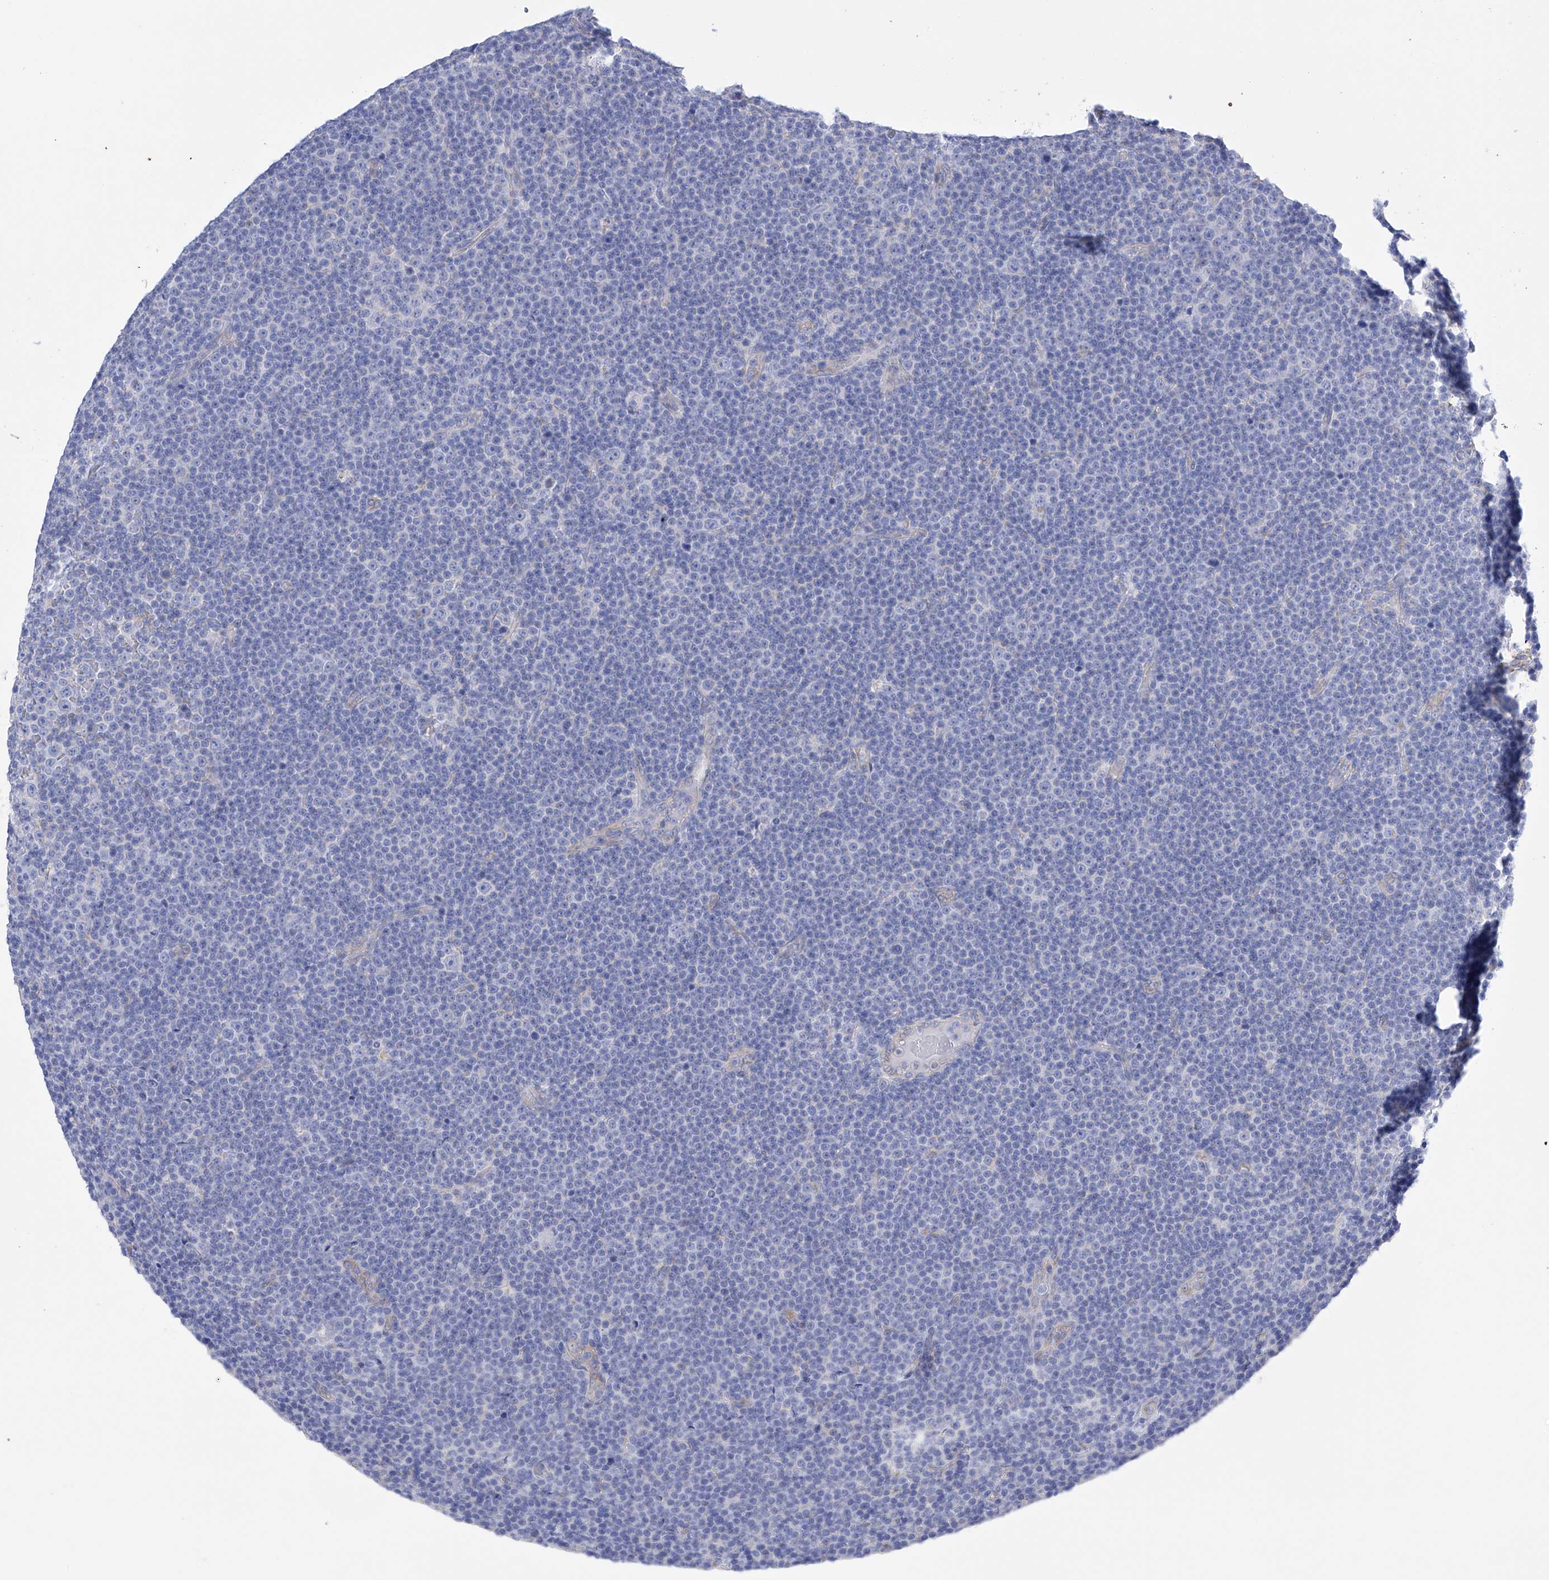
{"staining": {"intensity": "negative", "quantity": "none", "location": "none"}, "tissue": "lymphoma", "cell_type": "Tumor cells", "image_type": "cancer", "snomed": [{"axis": "morphology", "description": "Malignant lymphoma, non-Hodgkin's type, Low grade"}, {"axis": "topography", "description": "Lymph node"}], "caption": "IHC of human lymphoma exhibits no expression in tumor cells.", "gene": "FLG", "patient": {"sex": "female", "age": 67}}